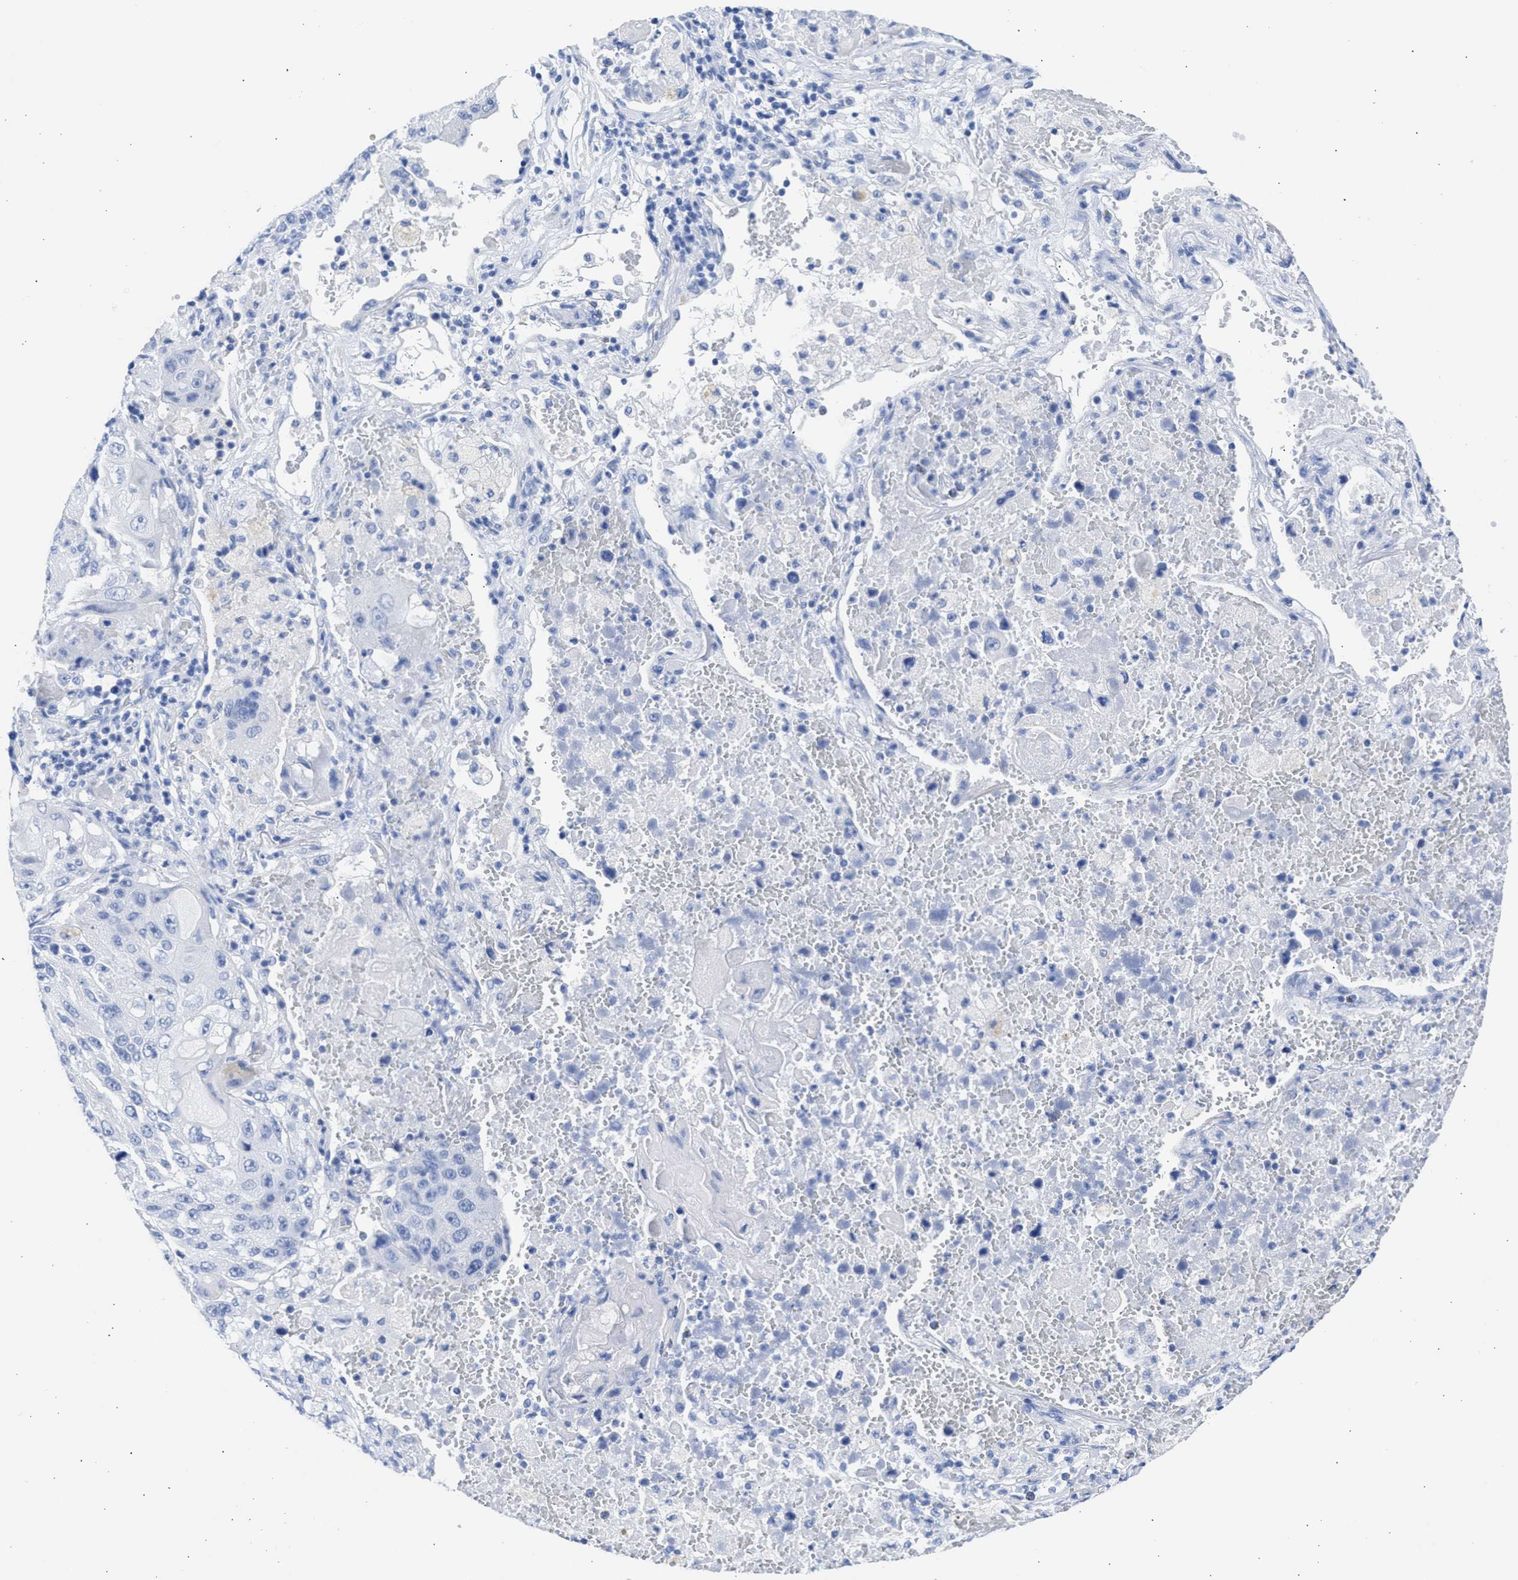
{"staining": {"intensity": "negative", "quantity": "none", "location": "none"}, "tissue": "lung cancer", "cell_type": "Tumor cells", "image_type": "cancer", "snomed": [{"axis": "morphology", "description": "Squamous cell carcinoma, NOS"}, {"axis": "topography", "description": "Lung"}], "caption": "Photomicrograph shows no protein positivity in tumor cells of lung cancer tissue.", "gene": "NCAM1", "patient": {"sex": "male", "age": 61}}